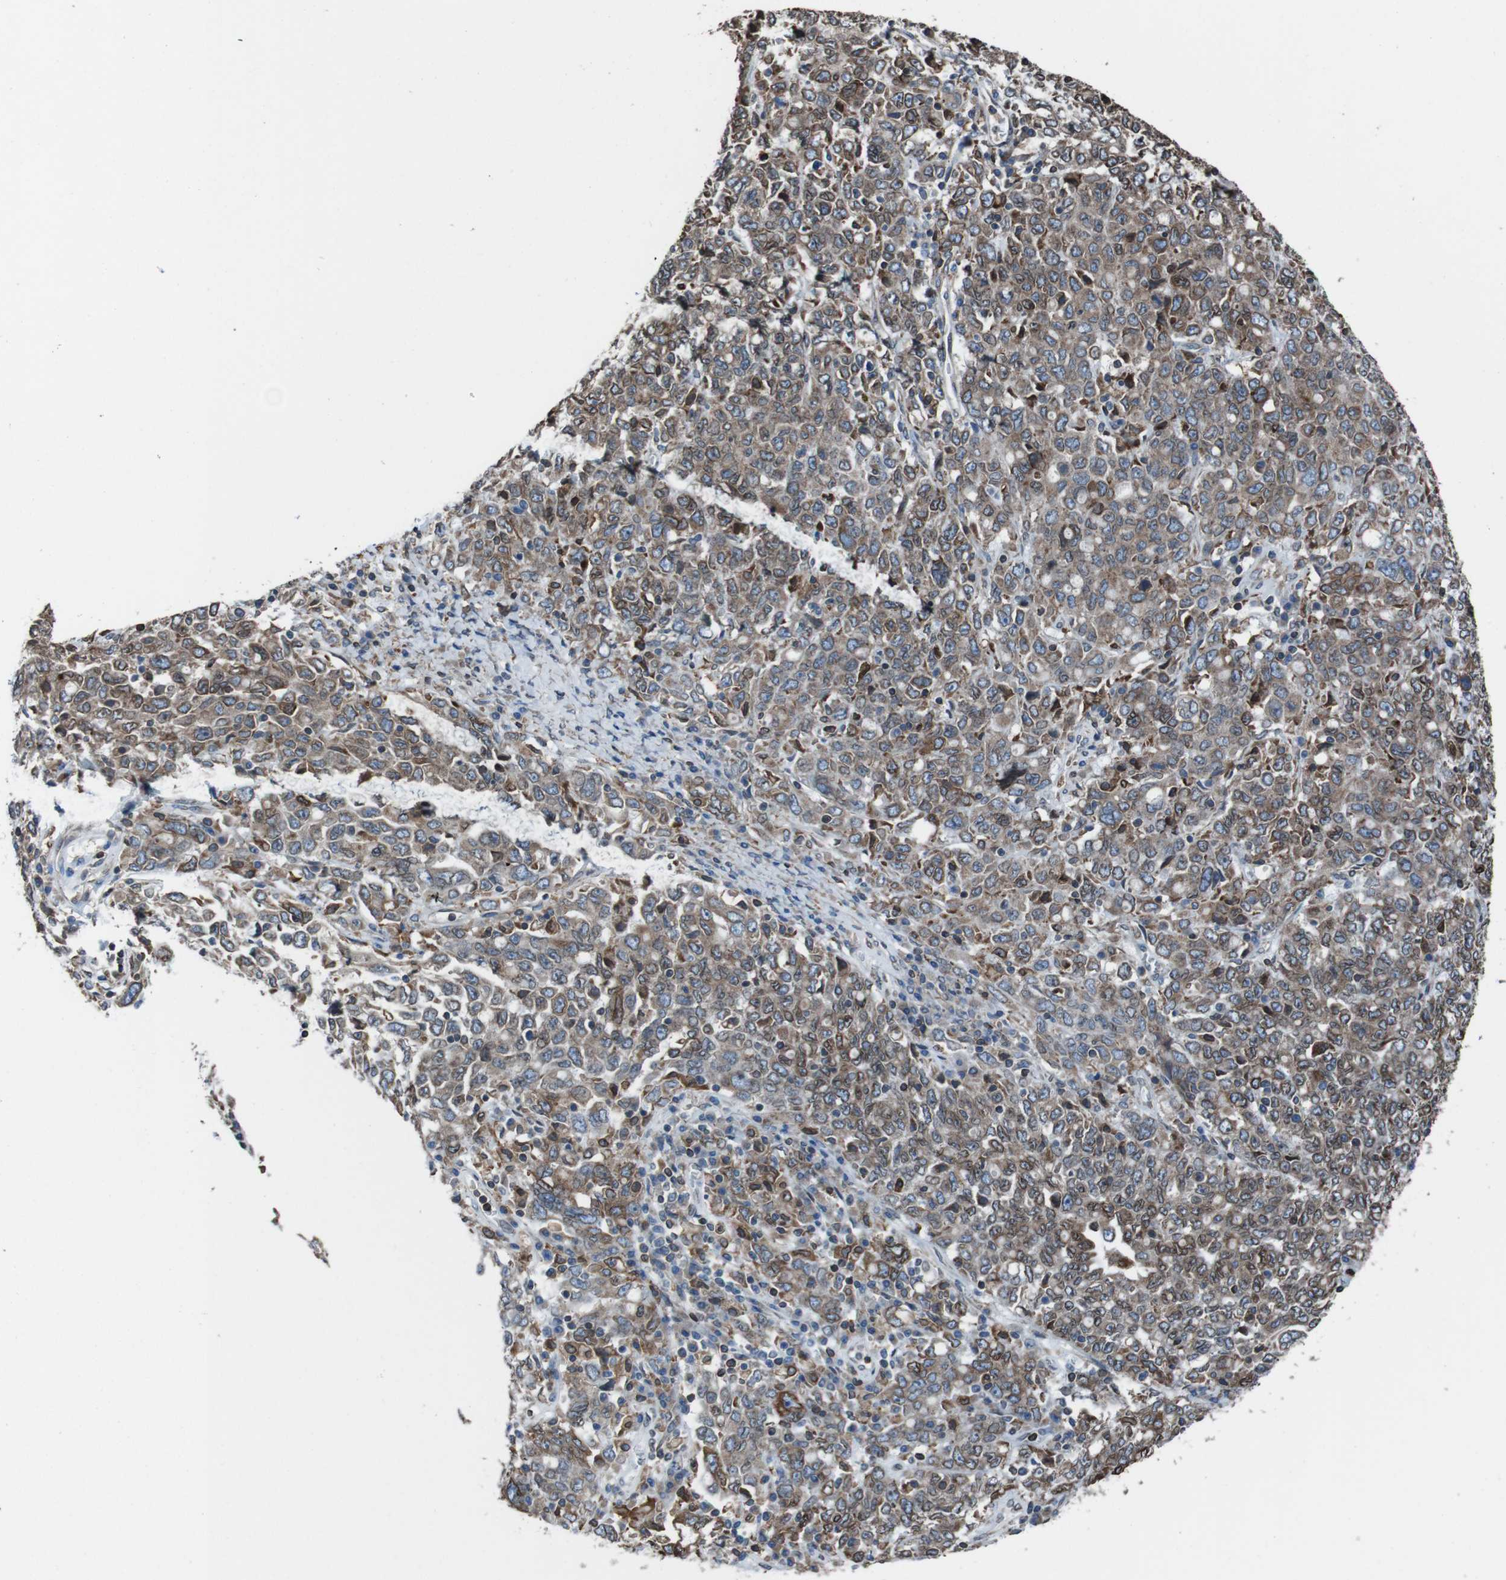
{"staining": {"intensity": "moderate", "quantity": ">75%", "location": "cytoplasmic/membranous"}, "tissue": "ovarian cancer", "cell_type": "Tumor cells", "image_type": "cancer", "snomed": [{"axis": "morphology", "description": "Carcinoma, endometroid"}, {"axis": "topography", "description": "Ovary"}], "caption": "Ovarian endometroid carcinoma stained with a protein marker displays moderate staining in tumor cells.", "gene": "APMAP", "patient": {"sex": "female", "age": 62}}